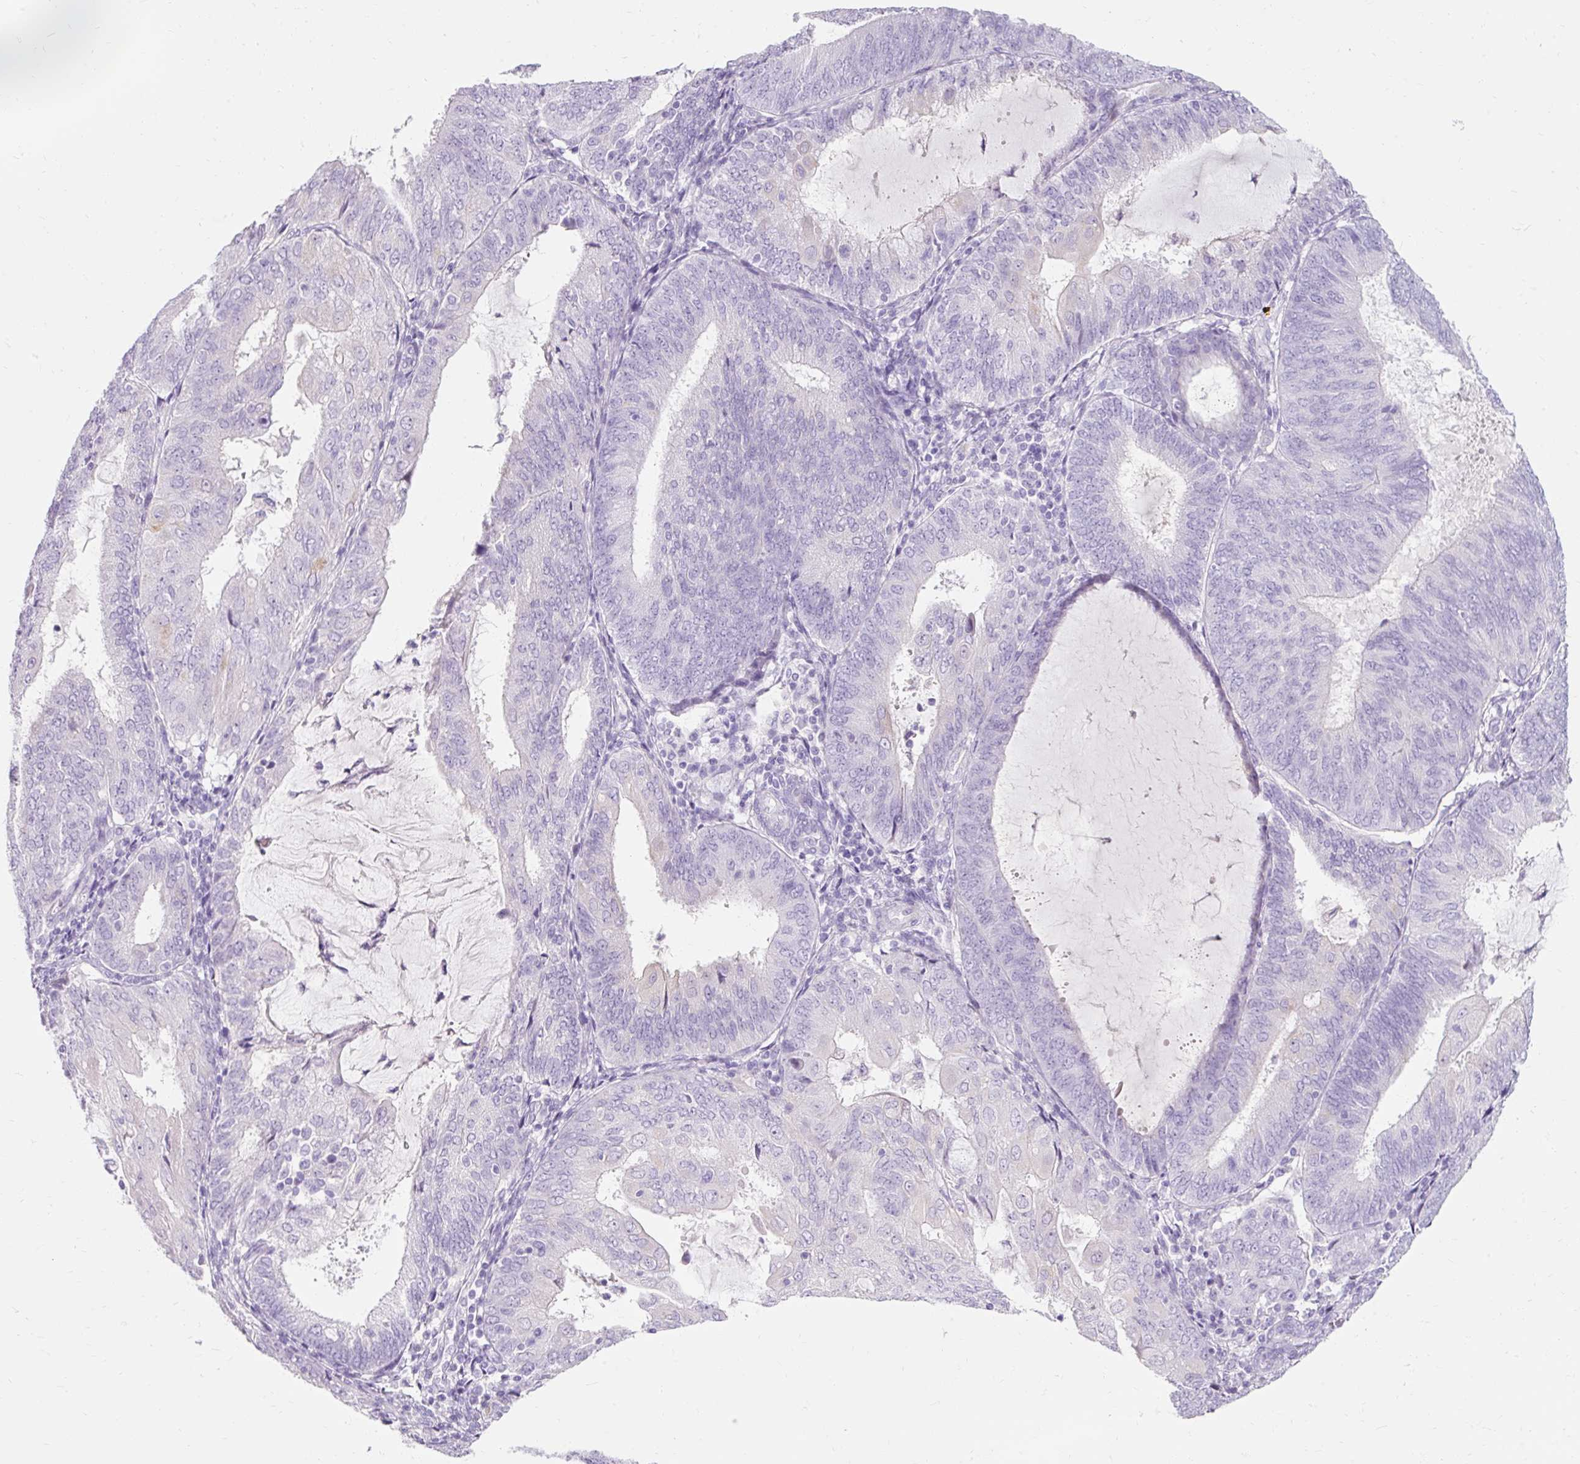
{"staining": {"intensity": "negative", "quantity": "none", "location": "none"}, "tissue": "endometrial cancer", "cell_type": "Tumor cells", "image_type": "cancer", "snomed": [{"axis": "morphology", "description": "Adenocarcinoma, NOS"}, {"axis": "topography", "description": "Endometrium"}], "caption": "Tumor cells are negative for protein expression in human endometrial adenocarcinoma. (DAB (3,3'-diaminobenzidine) immunohistochemistry, high magnification).", "gene": "TMEM213", "patient": {"sex": "female", "age": 81}}